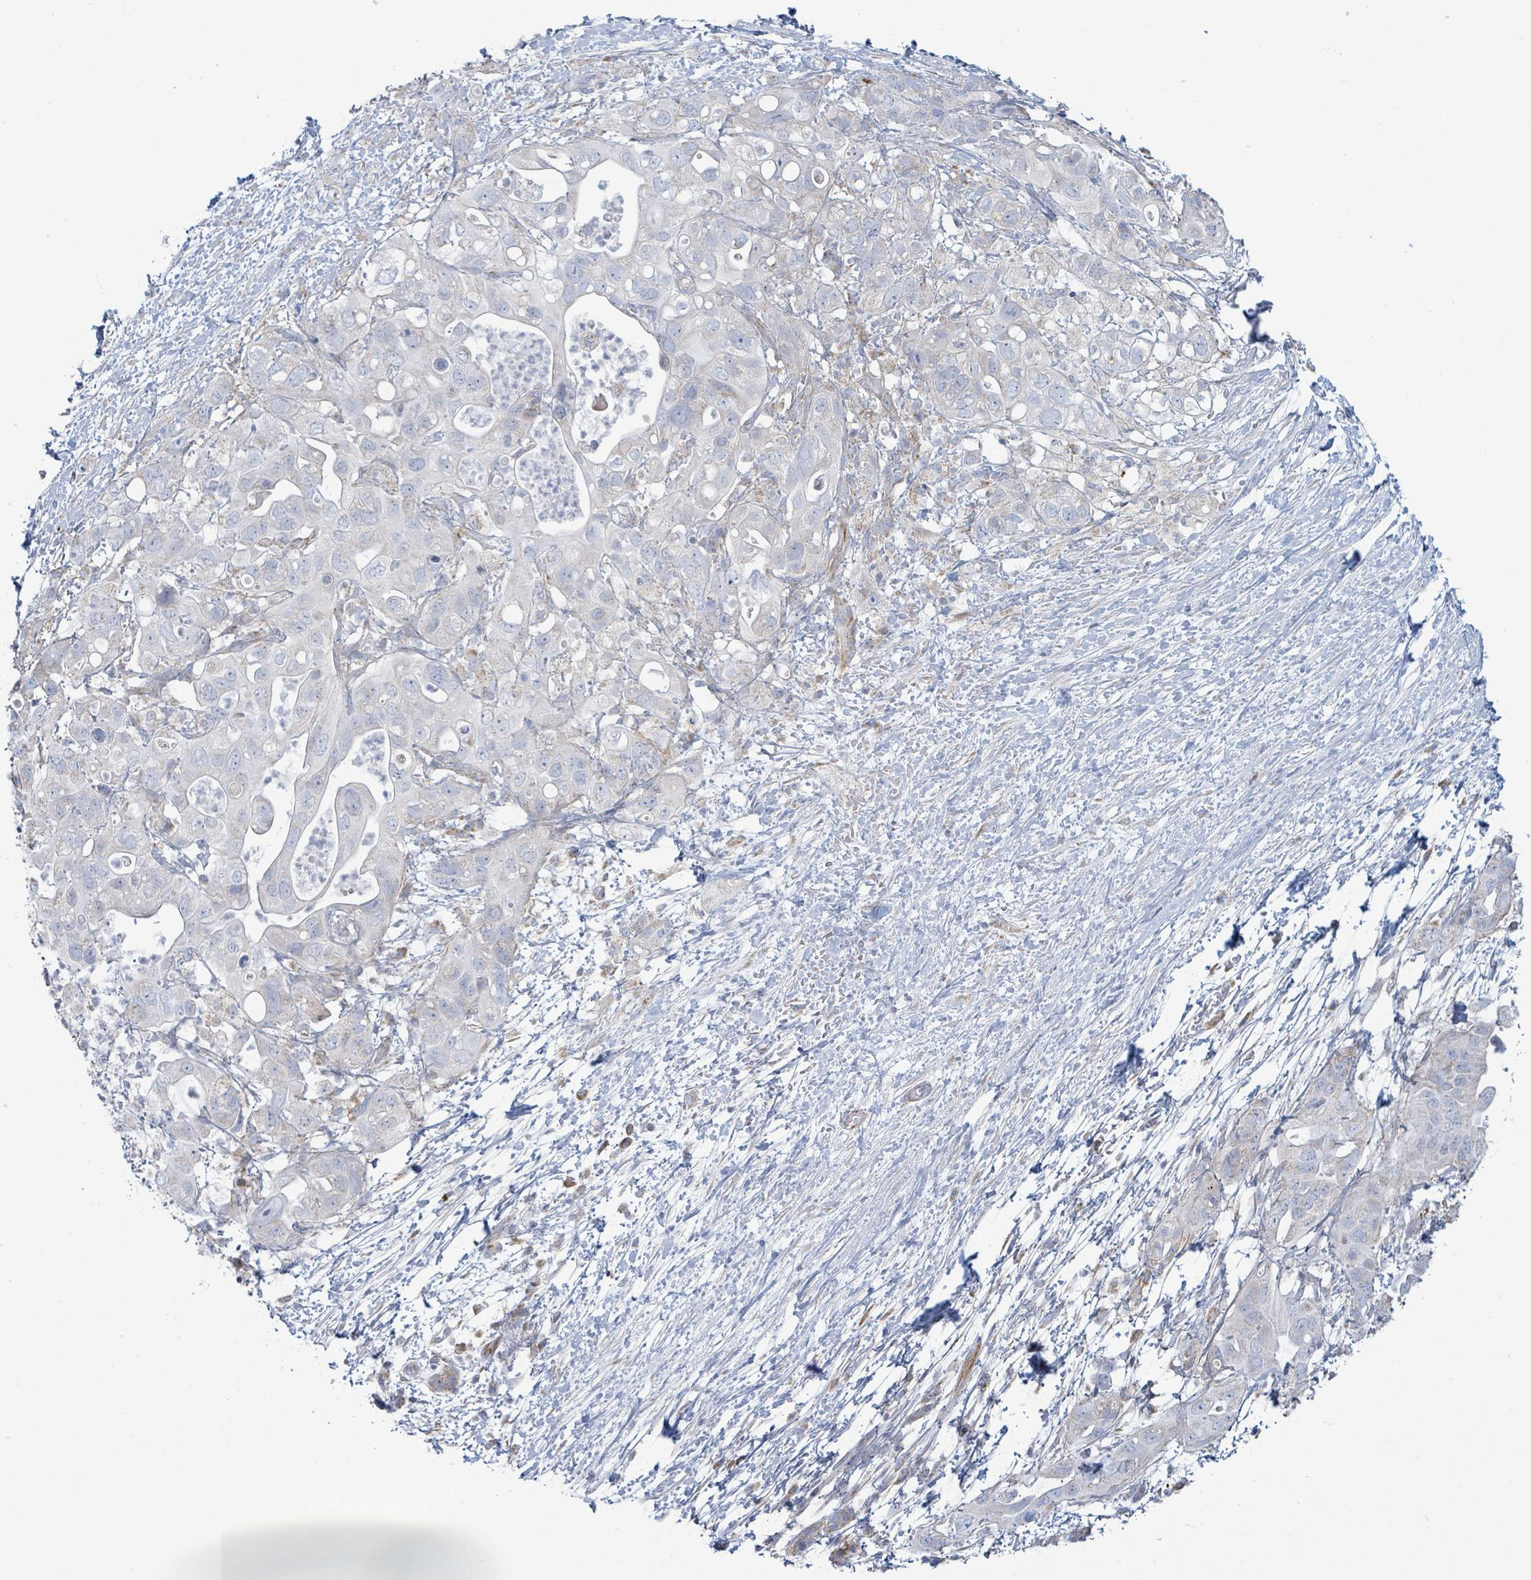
{"staining": {"intensity": "negative", "quantity": "none", "location": "none"}, "tissue": "pancreatic cancer", "cell_type": "Tumor cells", "image_type": "cancer", "snomed": [{"axis": "morphology", "description": "Adenocarcinoma, NOS"}, {"axis": "topography", "description": "Pancreas"}], "caption": "Immunohistochemical staining of human adenocarcinoma (pancreatic) displays no significant positivity in tumor cells.", "gene": "ALG12", "patient": {"sex": "female", "age": 72}}